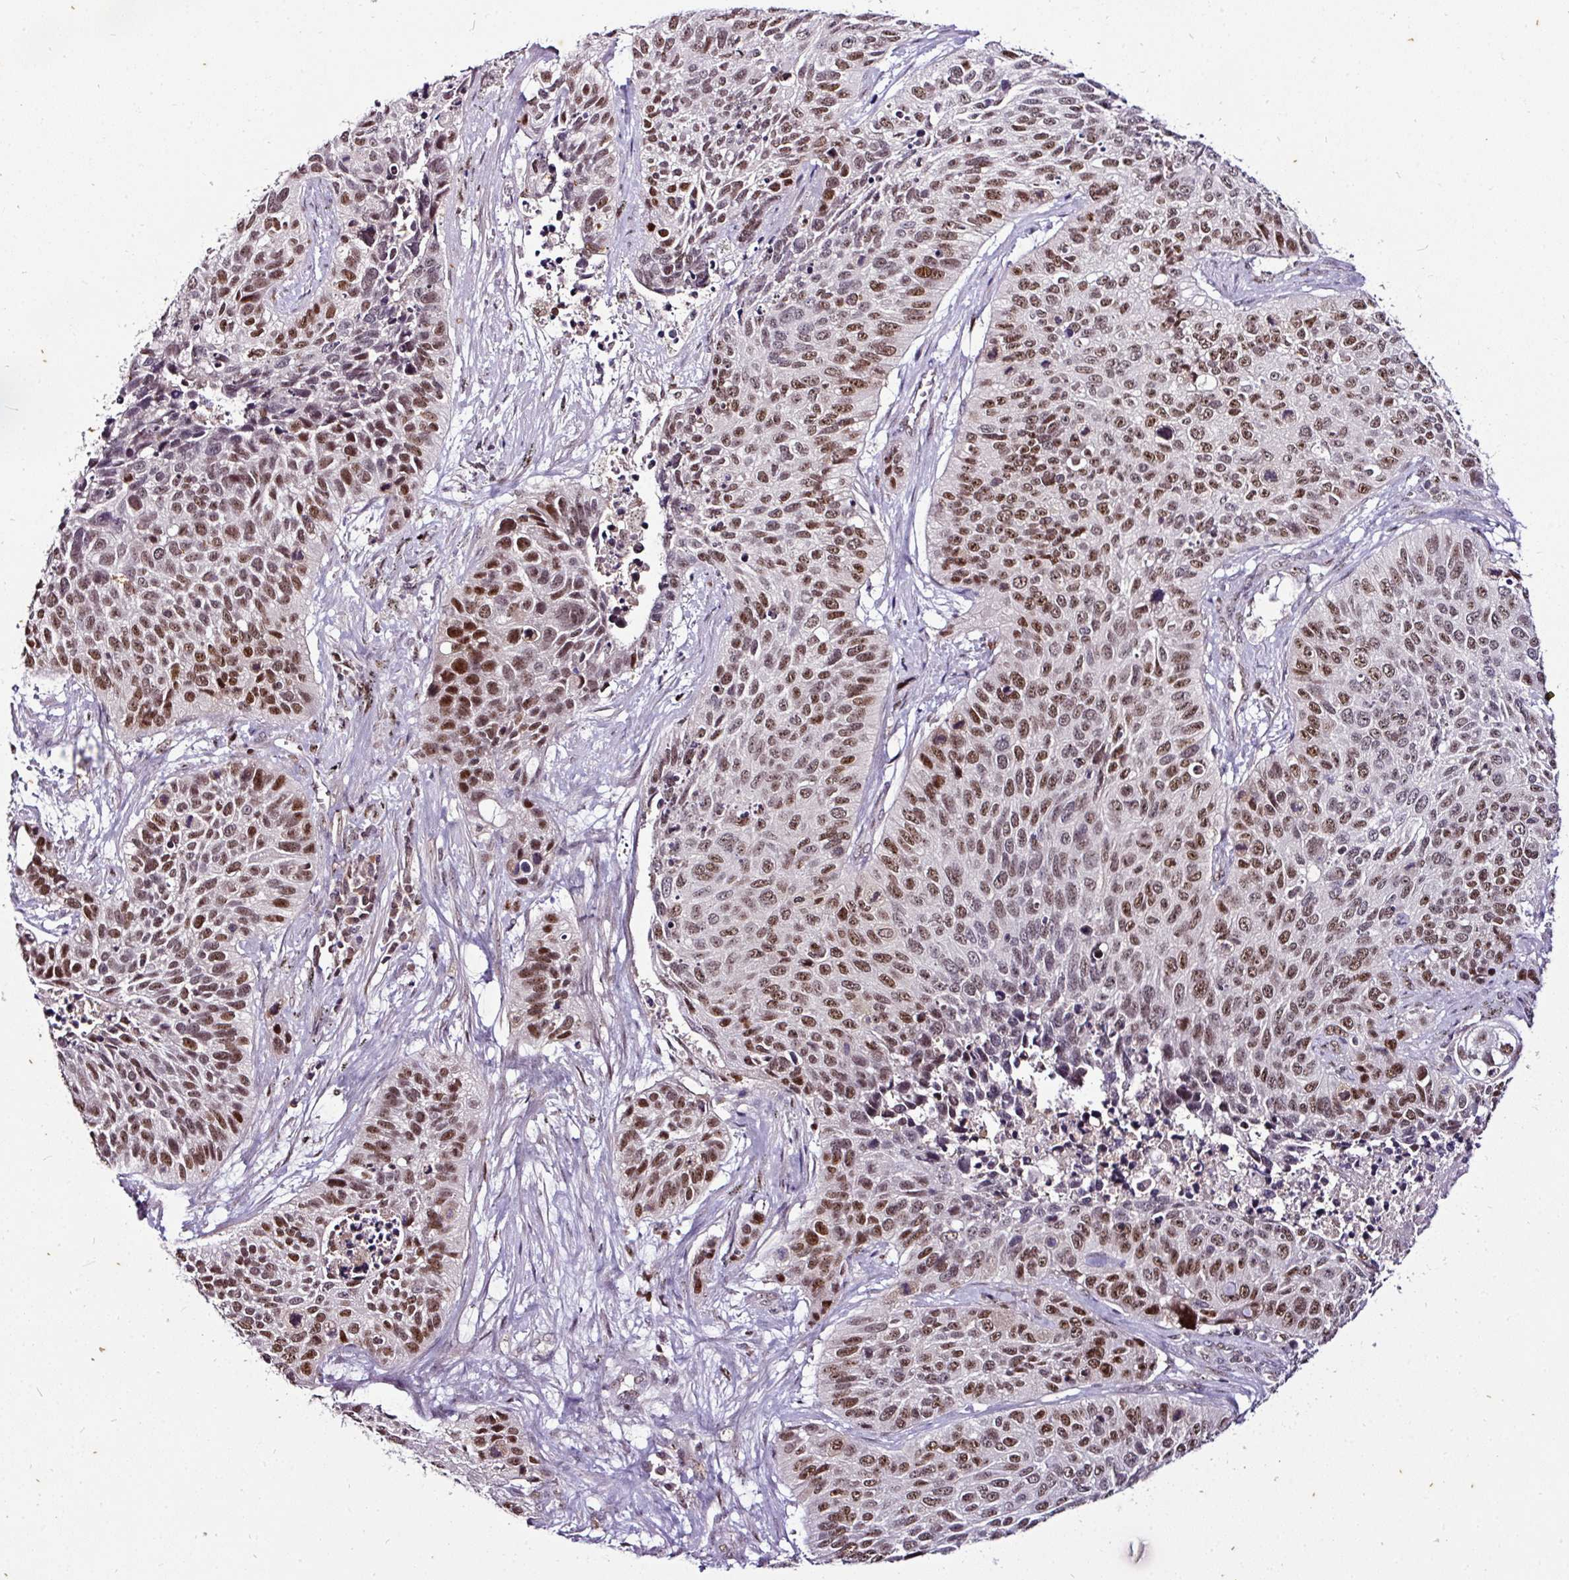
{"staining": {"intensity": "strong", "quantity": ">75%", "location": "nuclear"}, "tissue": "lung cancer", "cell_type": "Tumor cells", "image_type": "cancer", "snomed": [{"axis": "morphology", "description": "Squamous cell carcinoma, NOS"}, {"axis": "topography", "description": "Lung"}], "caption": "This histopathology image shows immunohistochemistry (IHC) staining of lung cancer (squamous cell carcinoma), with high strong nuclear expression in about >75% of tumor cells.", "gene": "KLF16", "patient": {"sex": "male", "age": 62}}